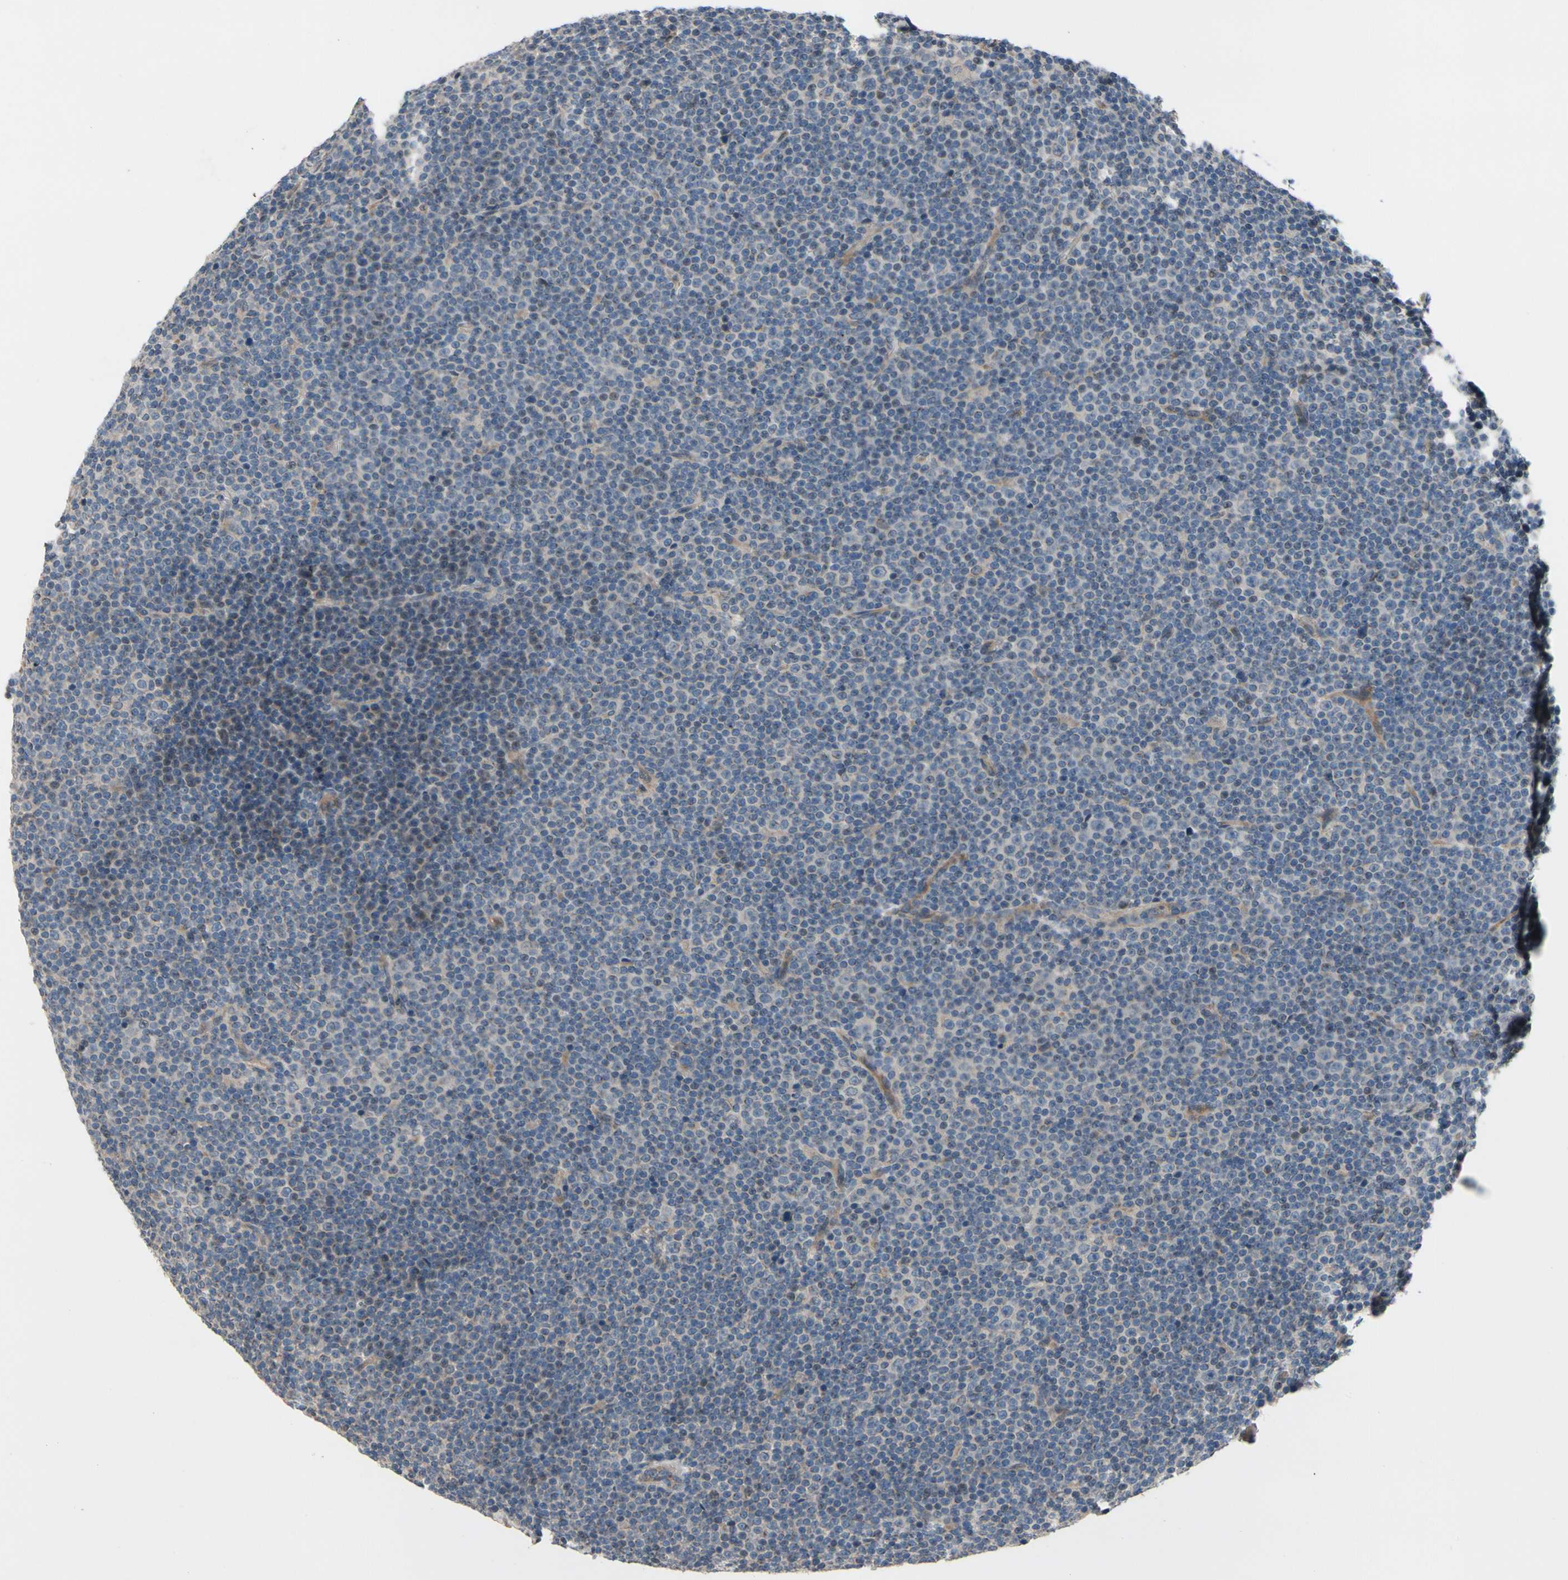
{"staining": {"intensity": "weak", "quantity": "<25%", "location": "cytoplasmic/membranous"}, "tissue": "lymphoma", "cell_type": "Tumor cells", "image_type": "cancer", "snomed": [{"axis": "morphology", "description": "Malignant lymphoma, non-Hodgkin's type, Low grade"}, {"axis": "topography", "description": "Lymph node"}], "caption": "Immunohistochemistry (IHC) photomicrograph of human low-grade malignant lymphoma, non-Hodgkin's type stained for a protein (brown), which exhibits no positivity in tumor cells. The staining was performed using DAB (3,3'-diaminobenzidine) to visualize the protein expression in brown, while the nuclei were stained in blue with hematoxylin (Magnification: 20x).", "gene": "ICAM5", "patient": {"sex": "female", "age": 67}}